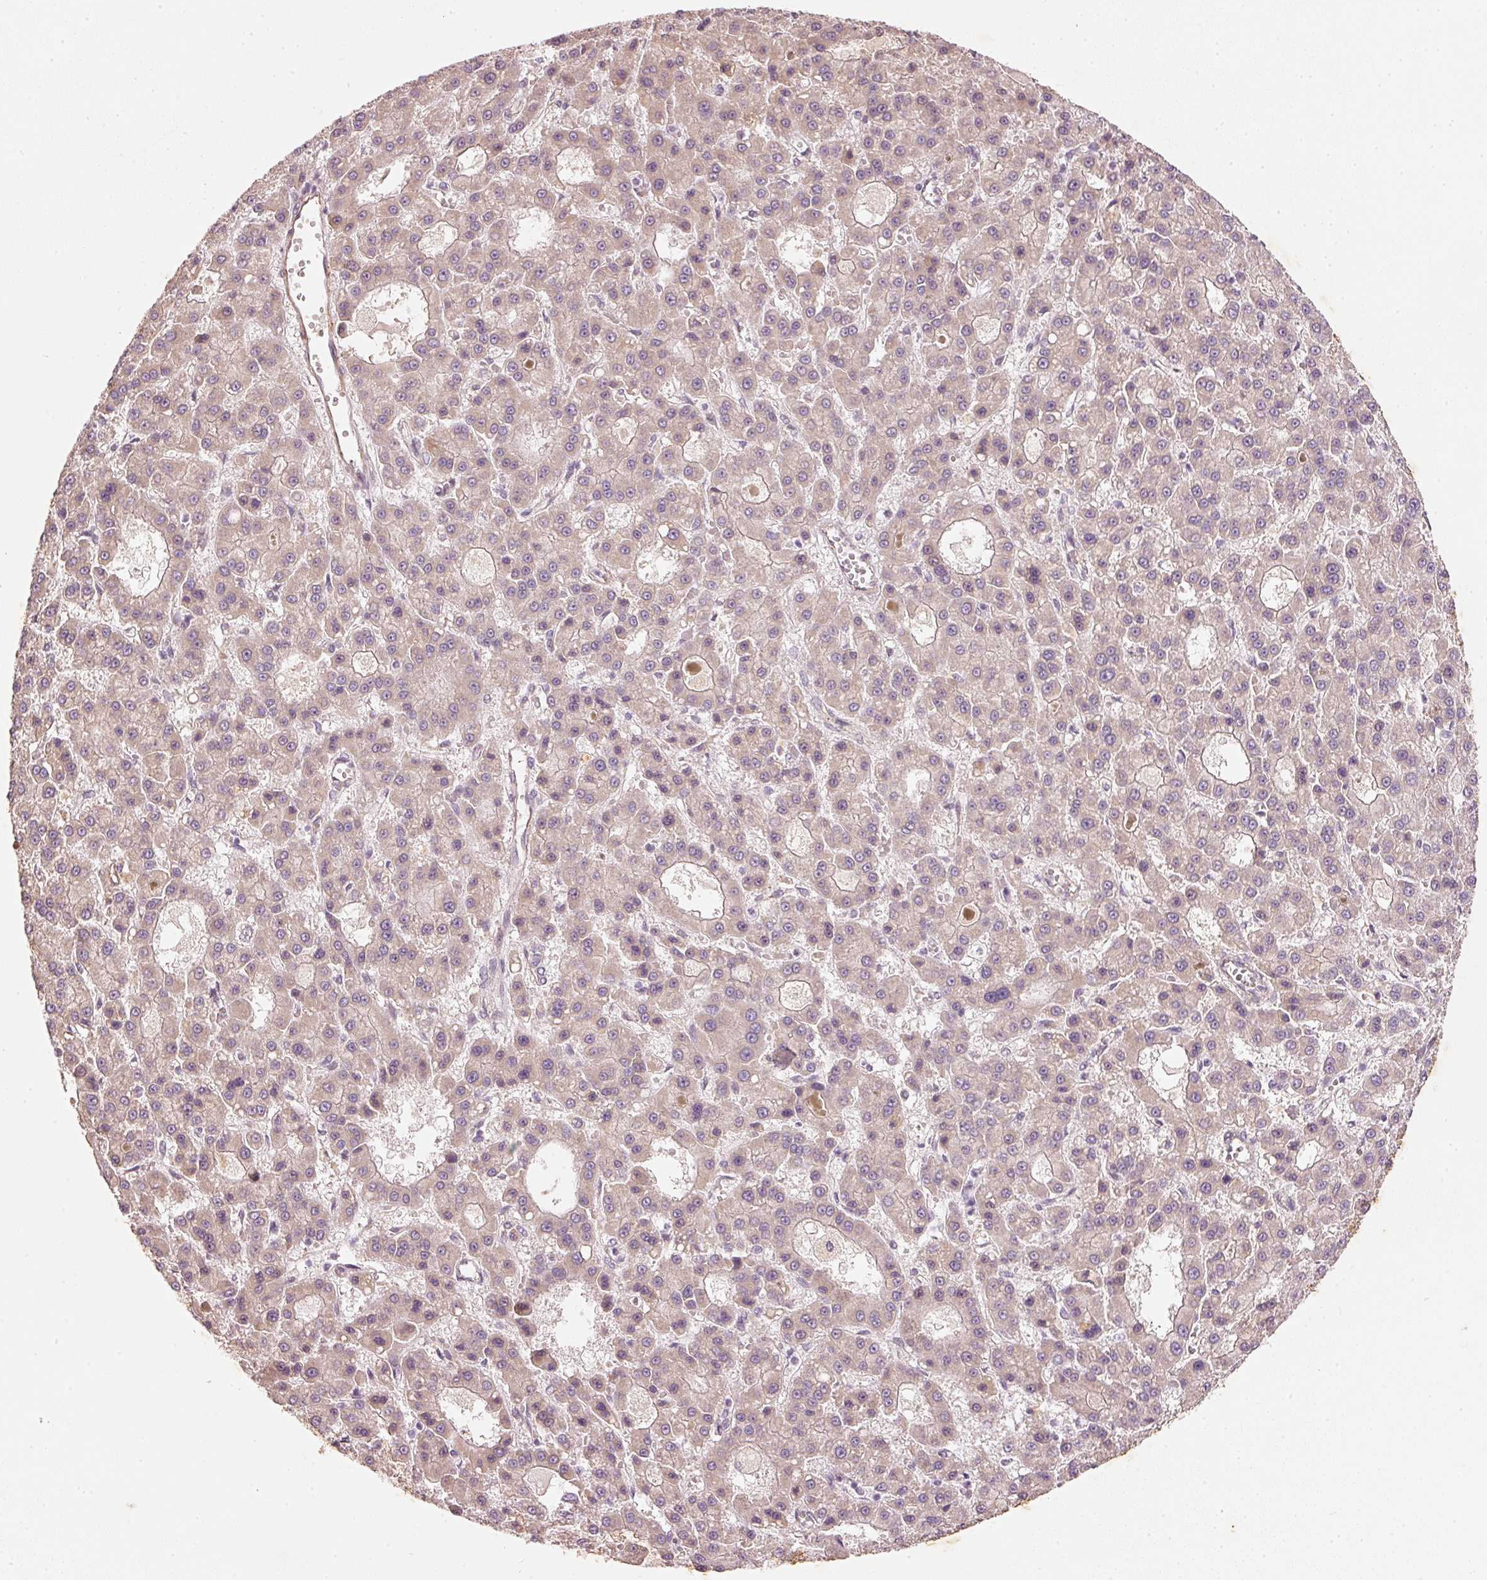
{"staining": {"intensity": "weak", "quantity": ">75%", "location": "cytoplasmic/membranous"}, "tissue": "liver cancer", "cell_type": "Tumor cells", "image_type": "cancer", "snomed": [{"axis": "morphology", "description": "Carcinoma, Hepatocellular, NOS"}, {"axis": "topography", "description": "Liver"}], "caption": "The micrograph displays staining of hepatocellular carcinoma (liver), revealing weak cytoplasmic/membranous protein staining (brown color) within tumor cells.", "gene": "RGL2", "patient": {"sex": "male", "age": 70}}